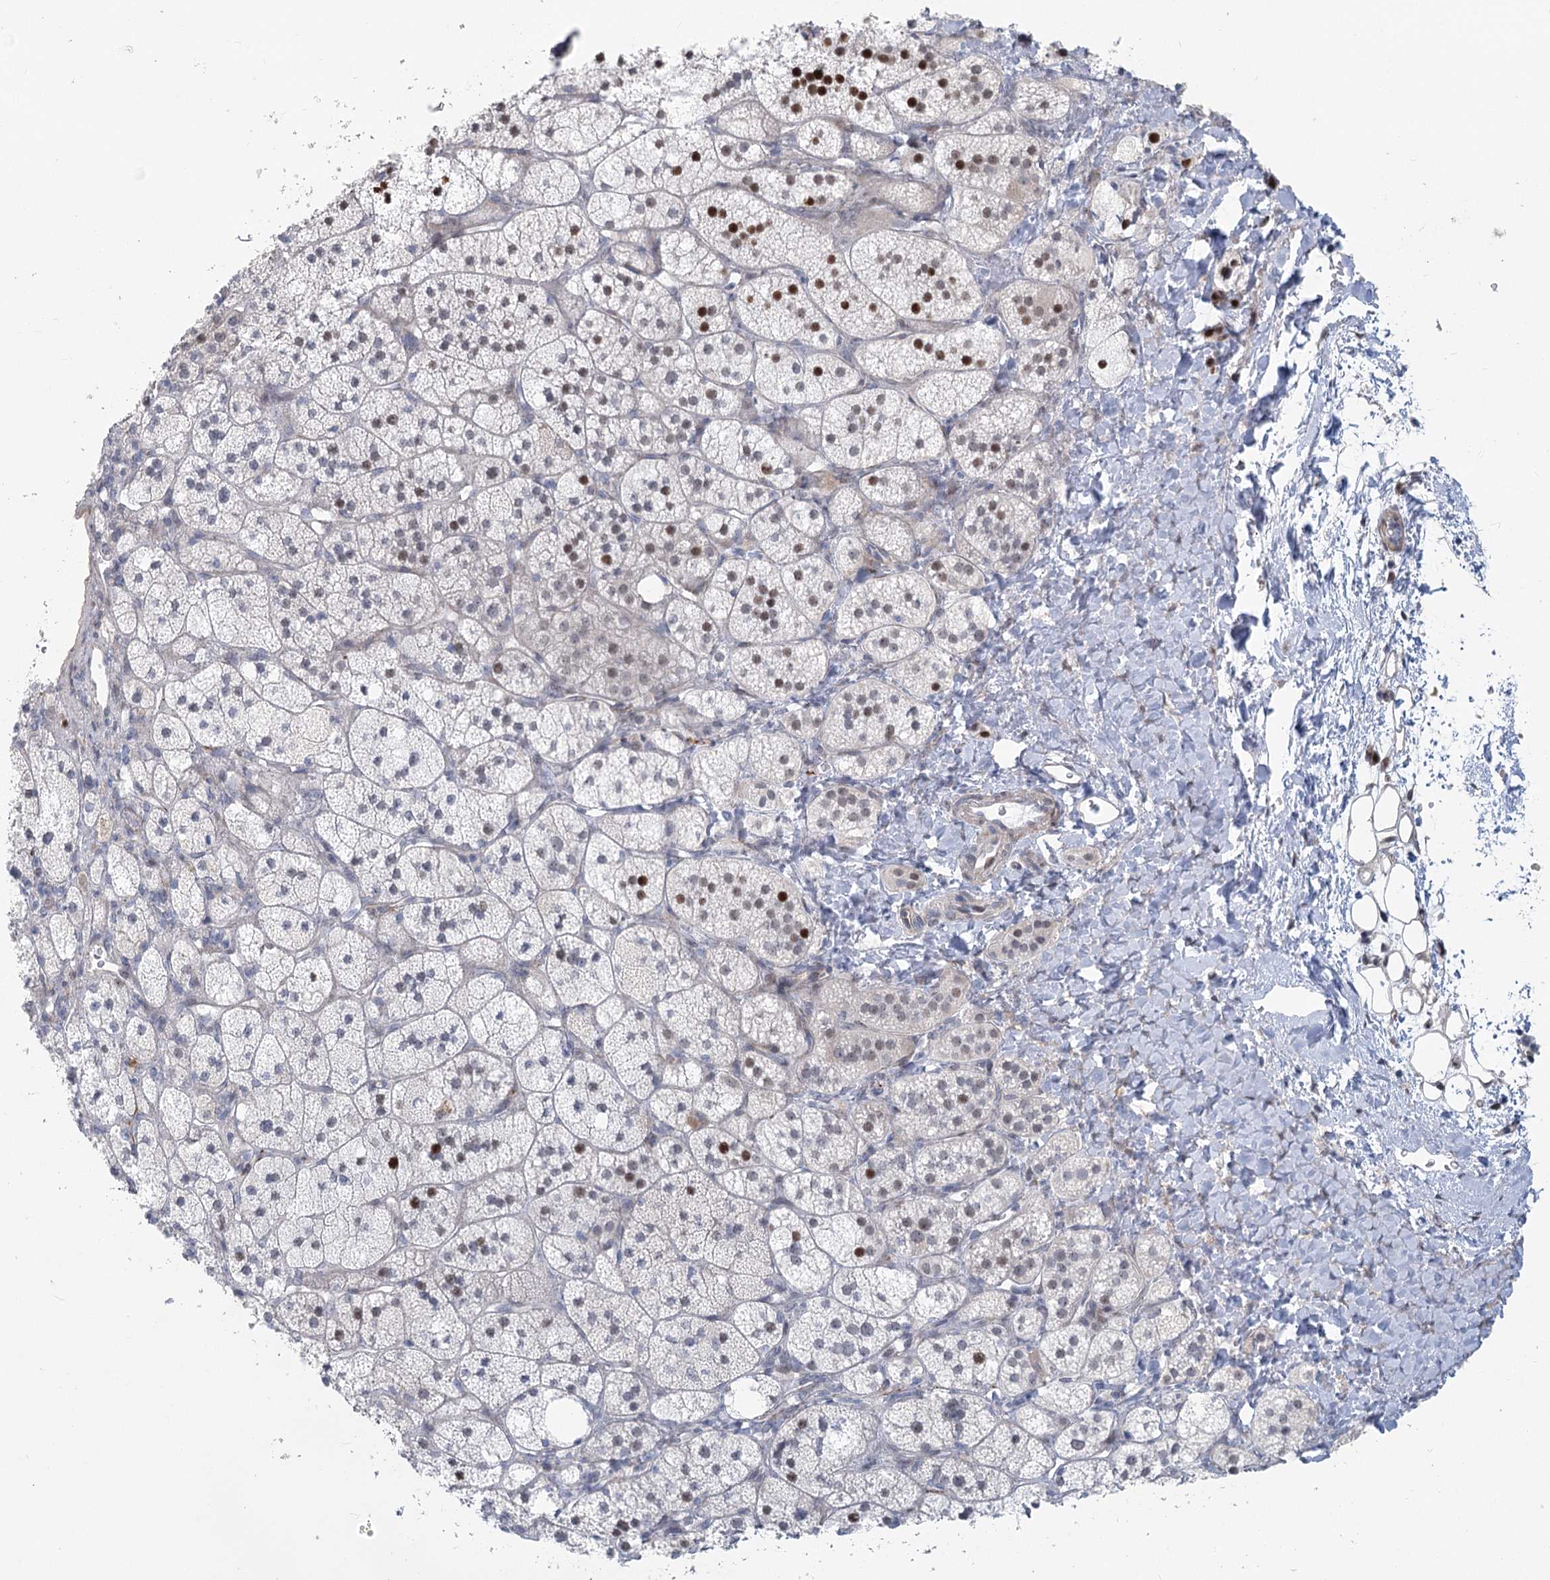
{"staining": {"intensity": "moderate", "quantity": "25%-75%", "location": "nuclear"}, "tissue": "adrenal gland", "cell_type": "Glandular cells", "image_type": "normal", "snomed": [{"axis": "morphology", "description": "Normal tissue, NOS"}, {"axis": "topography", "description": "Adrenal gland"}], "caption": "Protein analysis of unremarkable adrenal gland exhibits moderate nuclear expression in about 25%-75% of glandular cells. The staining is performed using DAB (3,3'-diaminobenzidine) brown chromogen to label protein expression. The nuclei are counter-stained blue using hematoxylin.", "gene": "ABITRAM", "patient": {"sex": "male", "age": 61}}